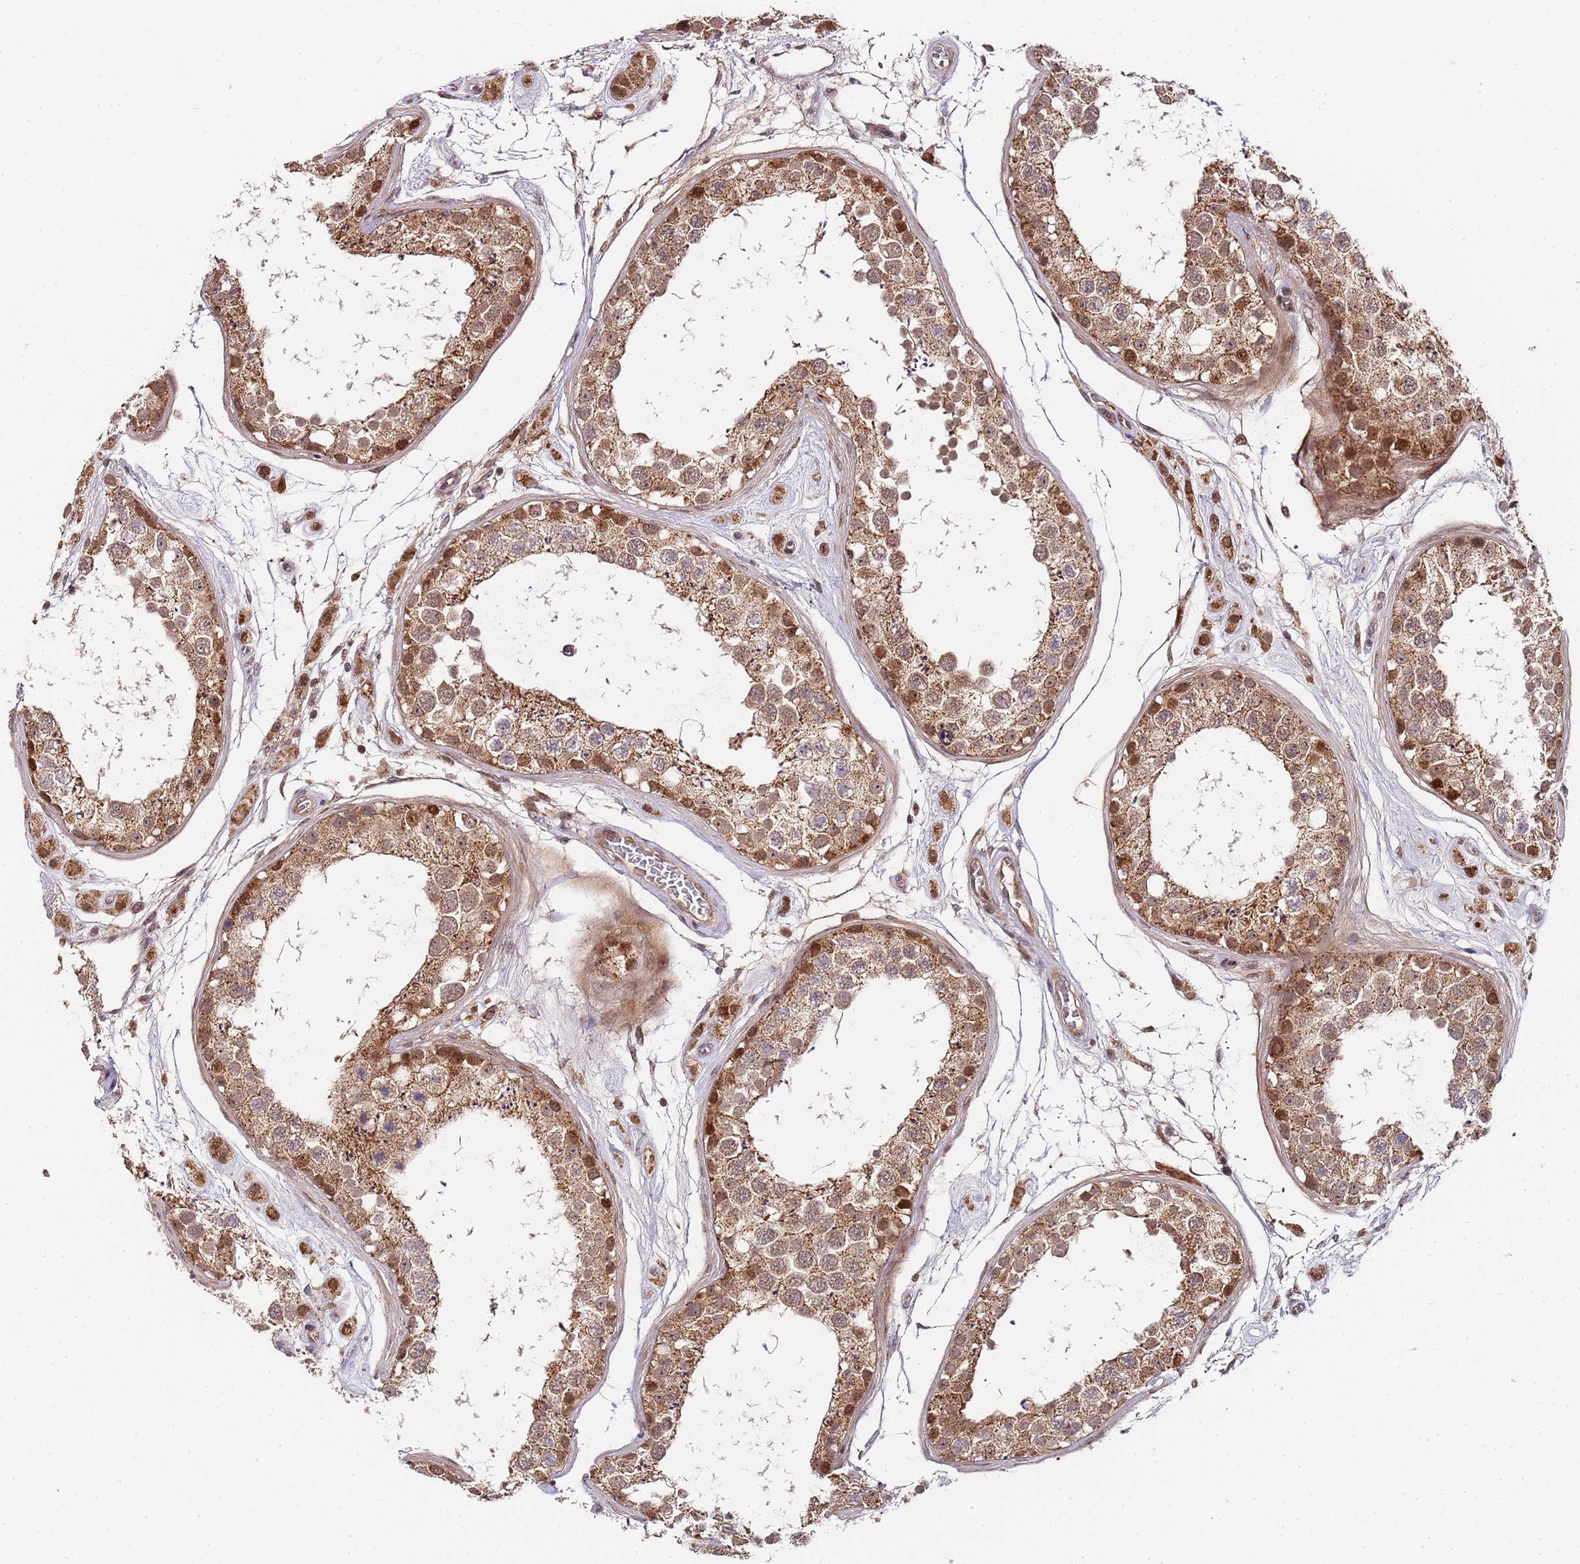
{"staining": {"intensity": "moderate", "quantity": ">75%", "location": "cytoplasmic/membranous"}, "tissue": "testis", "cell_type": "Cells in seminiferous ducts", "image_type": "normal", "snomed": [{"axis": "morphology", "description": "Normal tissue, NOS"}, {"axis": "topography", "description": "Testis"}], "caption": "Moderate cytoplasmic/membranous positivity is appreciated in approximately >75% of cells in seminiferous ducts in unremarkable testis.", "gene": "EDC3", "patient": {"sex": "male", "age": 25}}